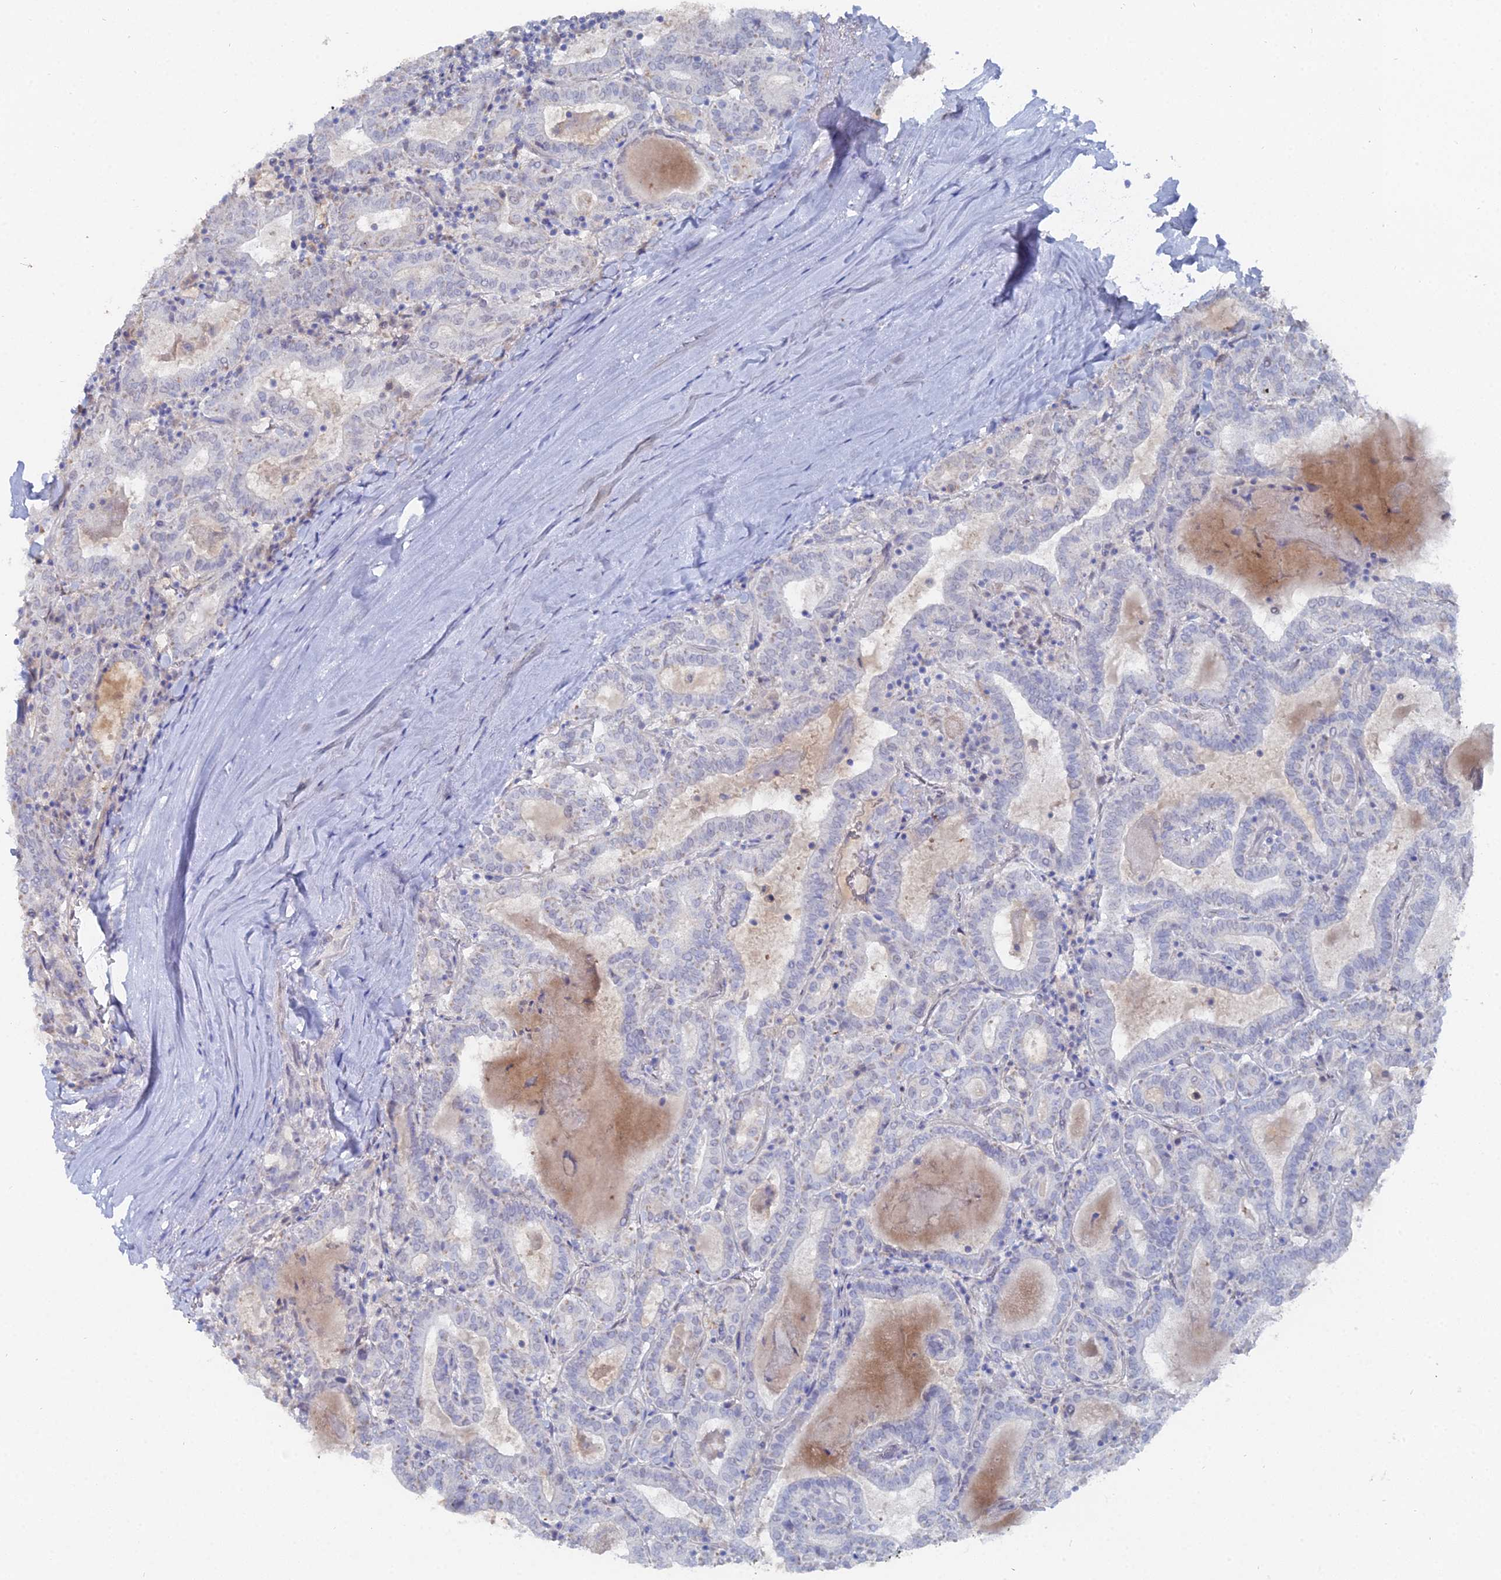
{"staining": {"intensity": "negative", "quantity": "none", "location": "none"}, "tissue": "thyroid cancer", "cell_type": "Tumor cells", "image_type": "cancer", "snomed": [{"axis": "morphology", "description": "Papillary adenocarcinoma, NOS"}, {"axis": "topography", "description": "Thyroid gland"}], "caption": "The histopathology image demonstrates no staining of tumor cells in thyroid cancer.", "gene": "THAP4", "patient": {"sex": "female", "age": 72}}